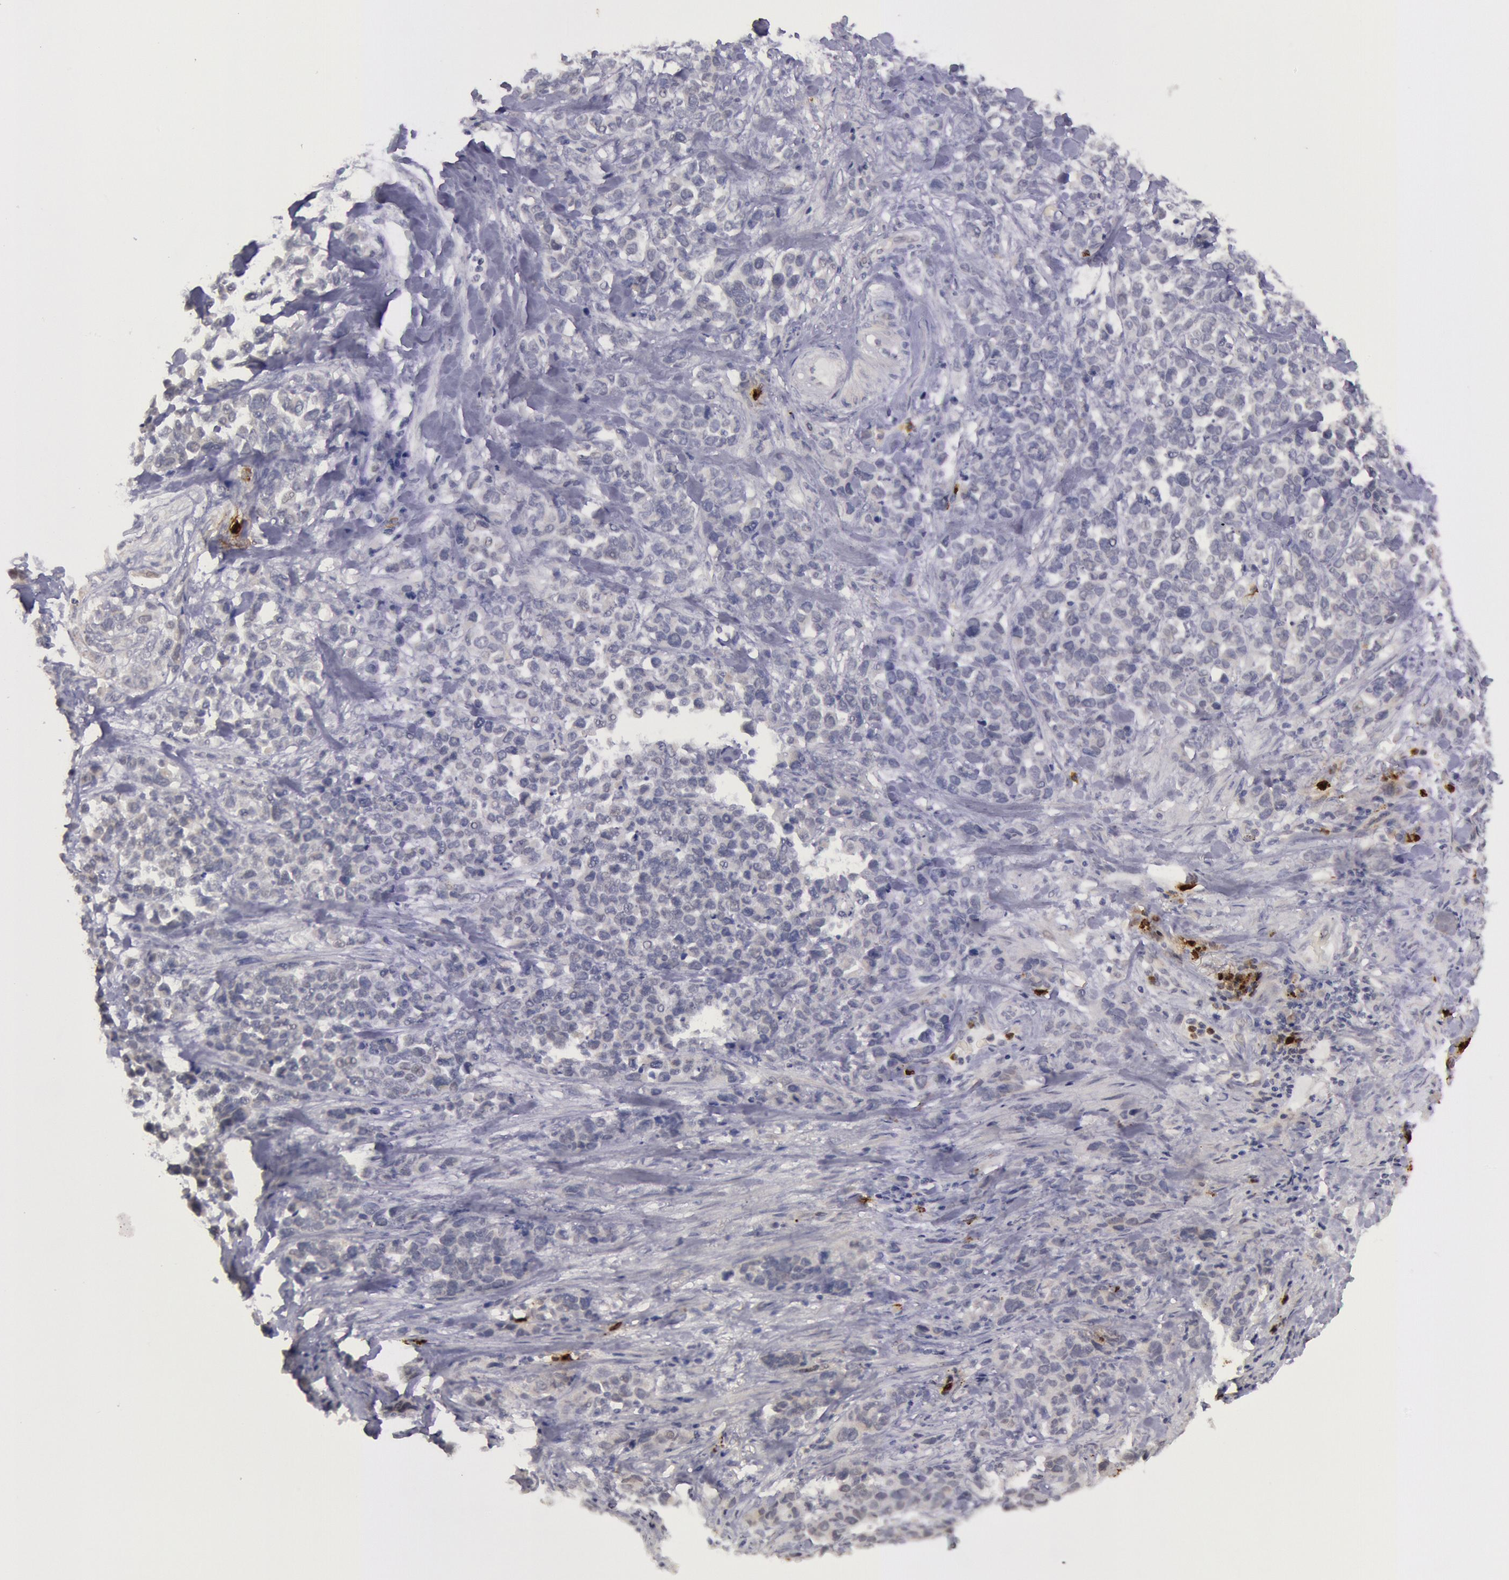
{"staining": {"intensity": "negative", "quantity": "none", "location": "none"}, "tissue": "stomach cancer", "cell_type": "Tumor cells", "image_type": "cancer", "snomed": [{"axis": "morphology", "description": "Adenocarcinoma, NOS"}, {"axis": "topography", "description": "Stomach, upper"}], "caption": "Protein analysis of adenocarcinoma (stomach) displays no significant staining in tumor cells.", "gene": "KDM6A", "patient": {"sex": "male", "age": 71}}